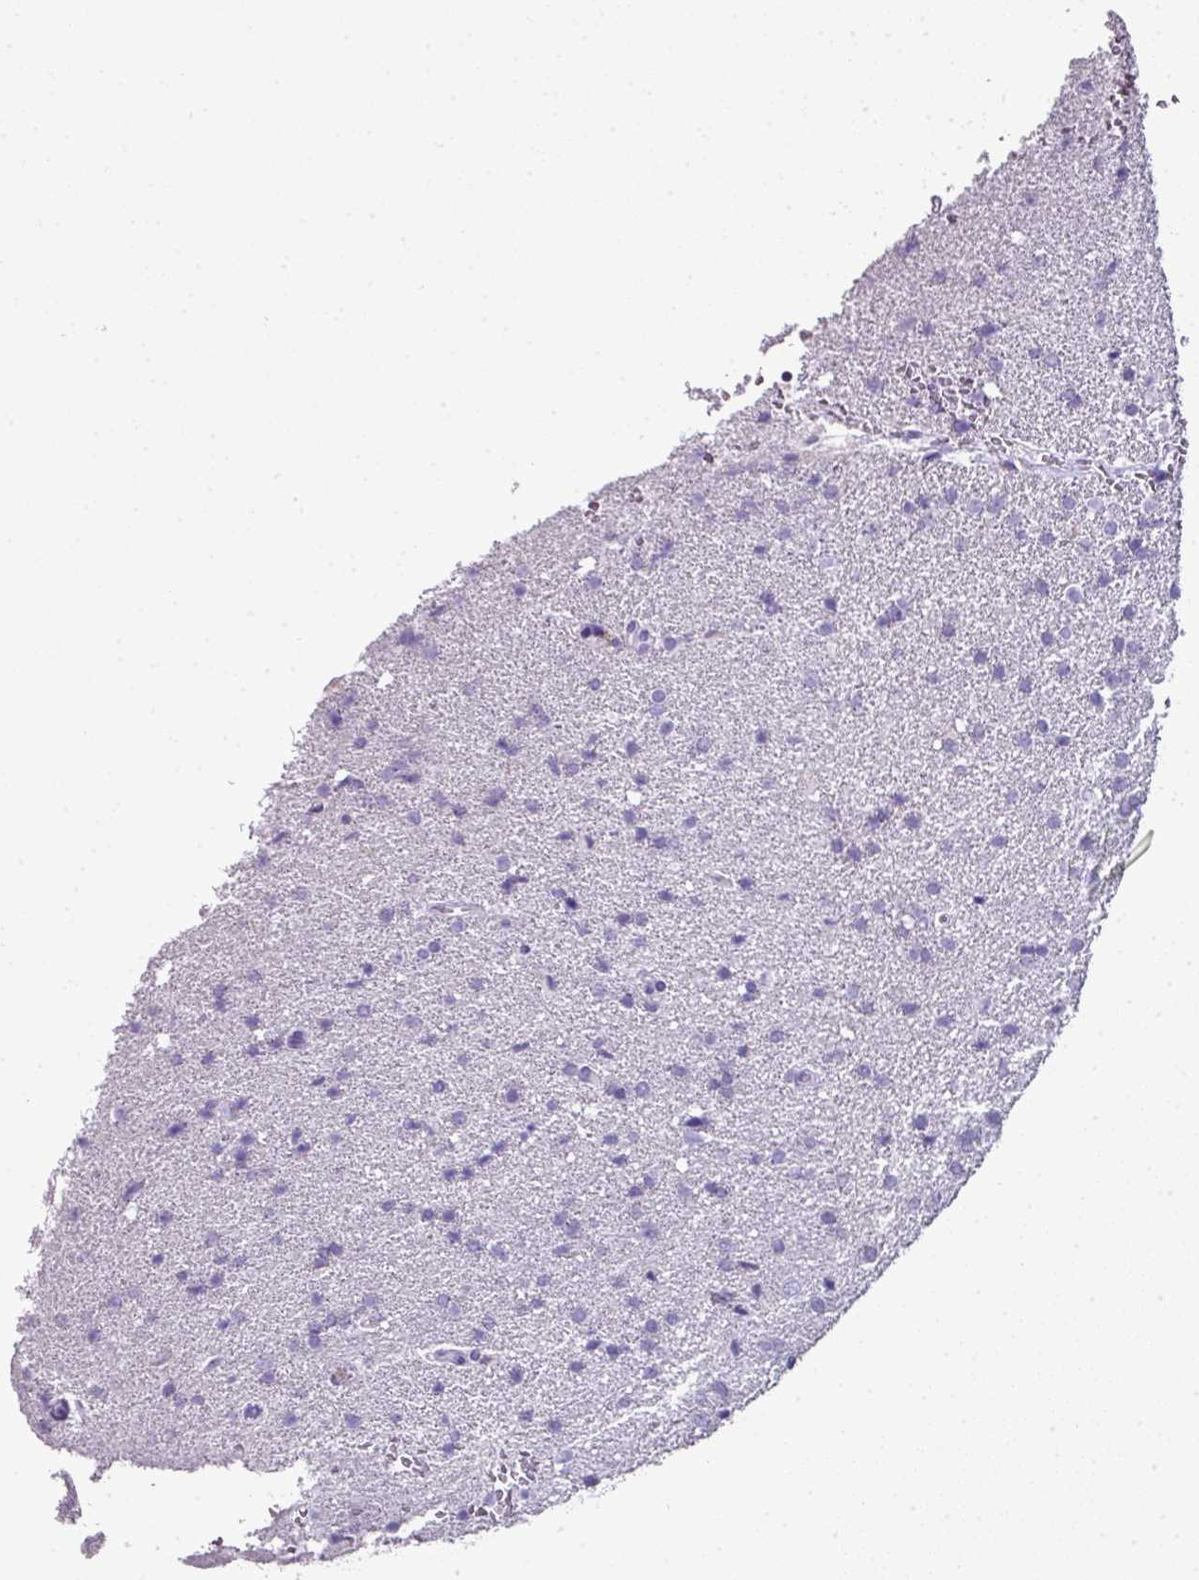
{"staining": {"intensity": "negative", "quantity": "none", "location": "none"}, "tissue": "glioma", "cell_type": "Tumor cells", "image_type": "cancer", "snomed": [{"axis": "morphology", "description": "Glioma, malignant, High grade"}, {"axis": "topography", "description": "Brain"}], "caption": "IHC image of neoplastic tissue: glioma stained with DAB reveals no significant protein expression in tumor cells. The staining was performed using DAB to visualize the protein expression in brown, while the nuclei were stained in blue with hematoxylin (Magnification: 20x).", "gene": "CTSG", "patient": {"sex": "male", "age": 72}}